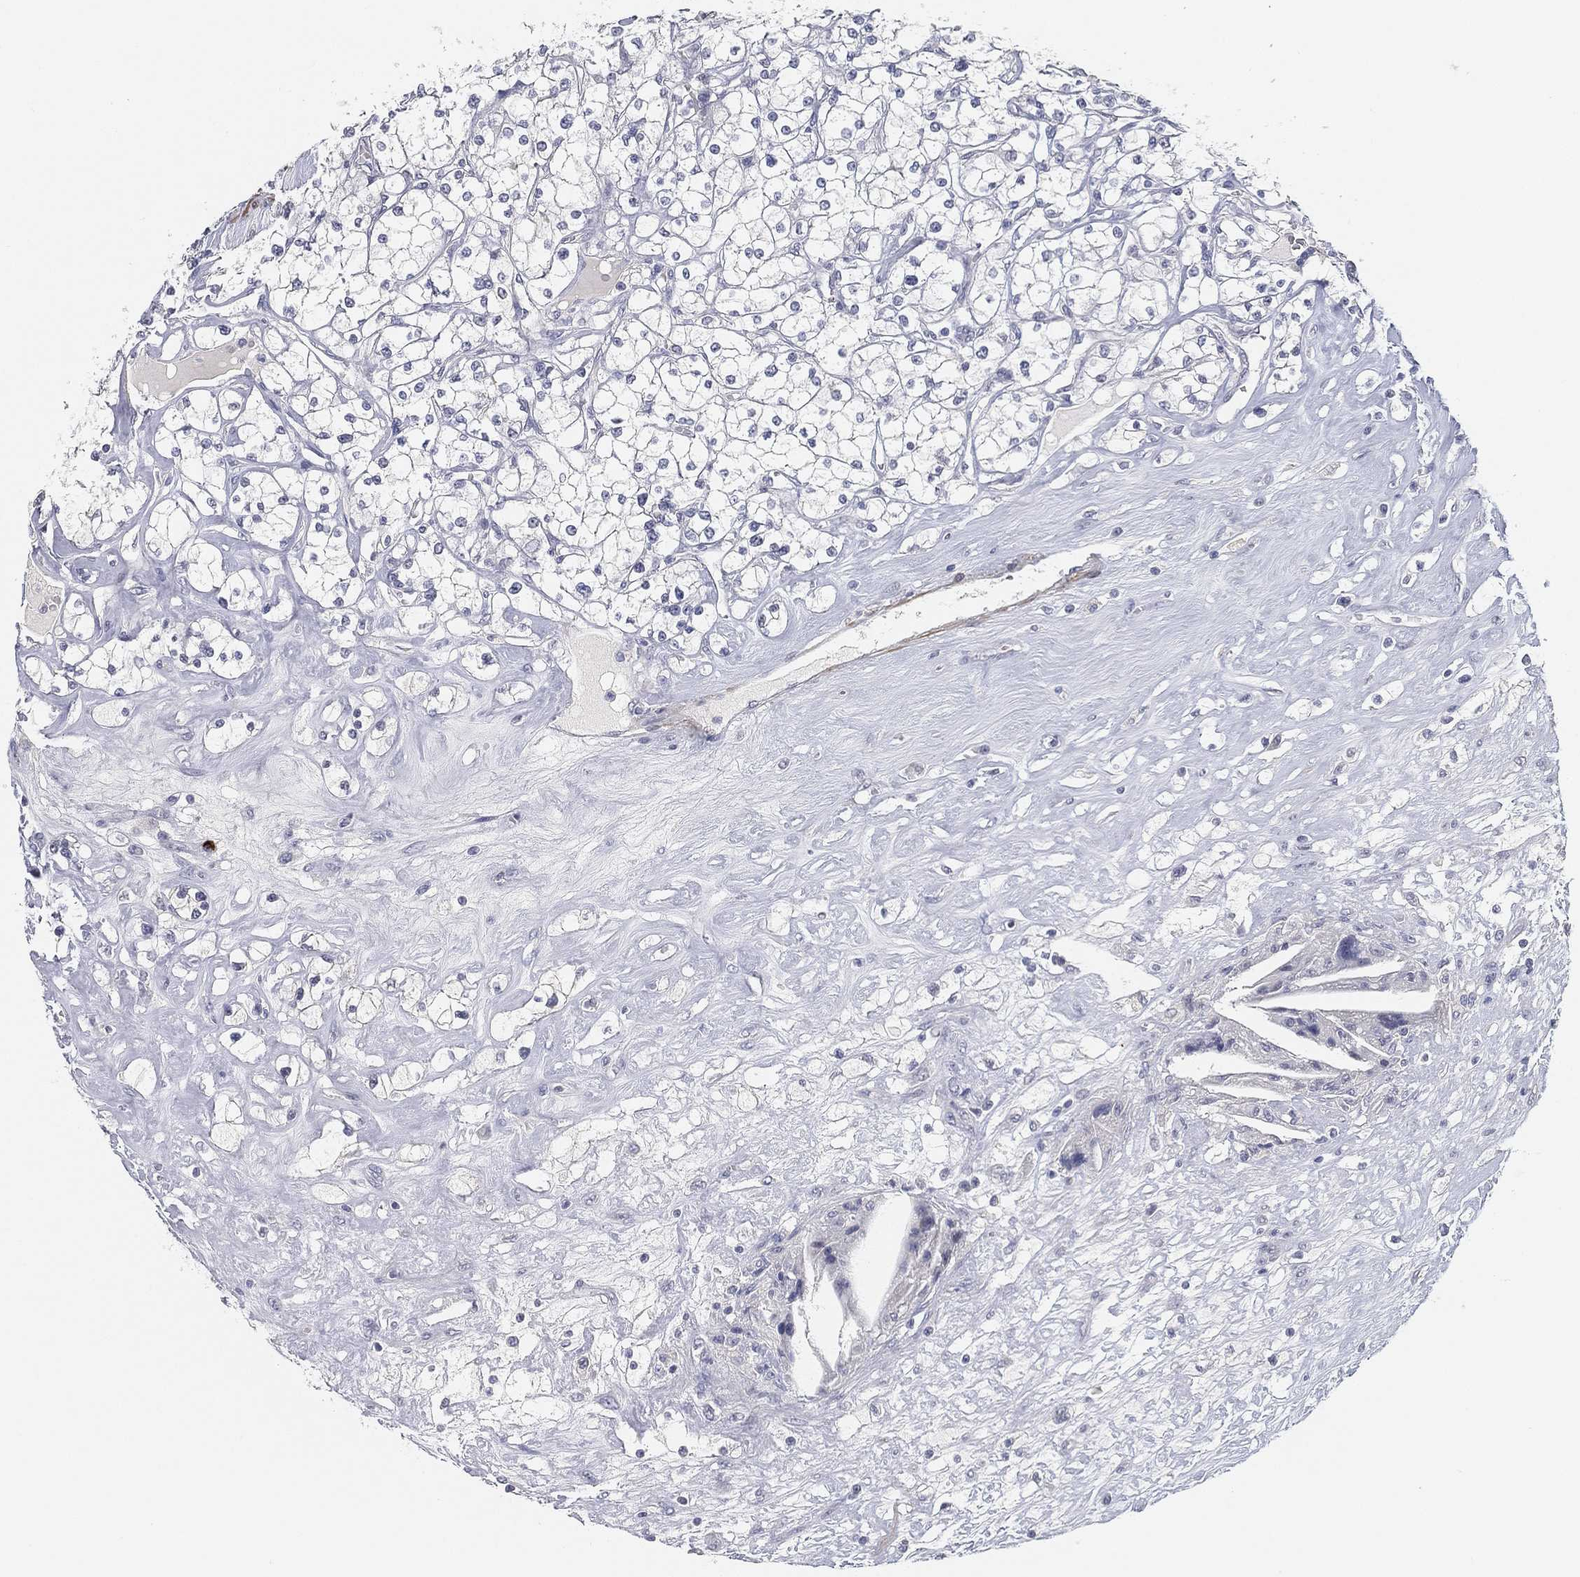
{"staining": {"intensity": "negative", "quantity": "none", "location": "none"}, "tissue": "renal cancer", "cell_type": "Tumor cells", "image_type": "cancer", "snomed": [{"axis": "morphology", "description": "Adenocarcinoma, NOS"}, {"axis": "topography", "description": "Kidney"}], "caption": "Immunohistochemical staining of human renal adenocarcinoma reveals no significant staining in tumor cells.", "gene": "GPR61", "patient": {"sex": "male", "age": 67}}